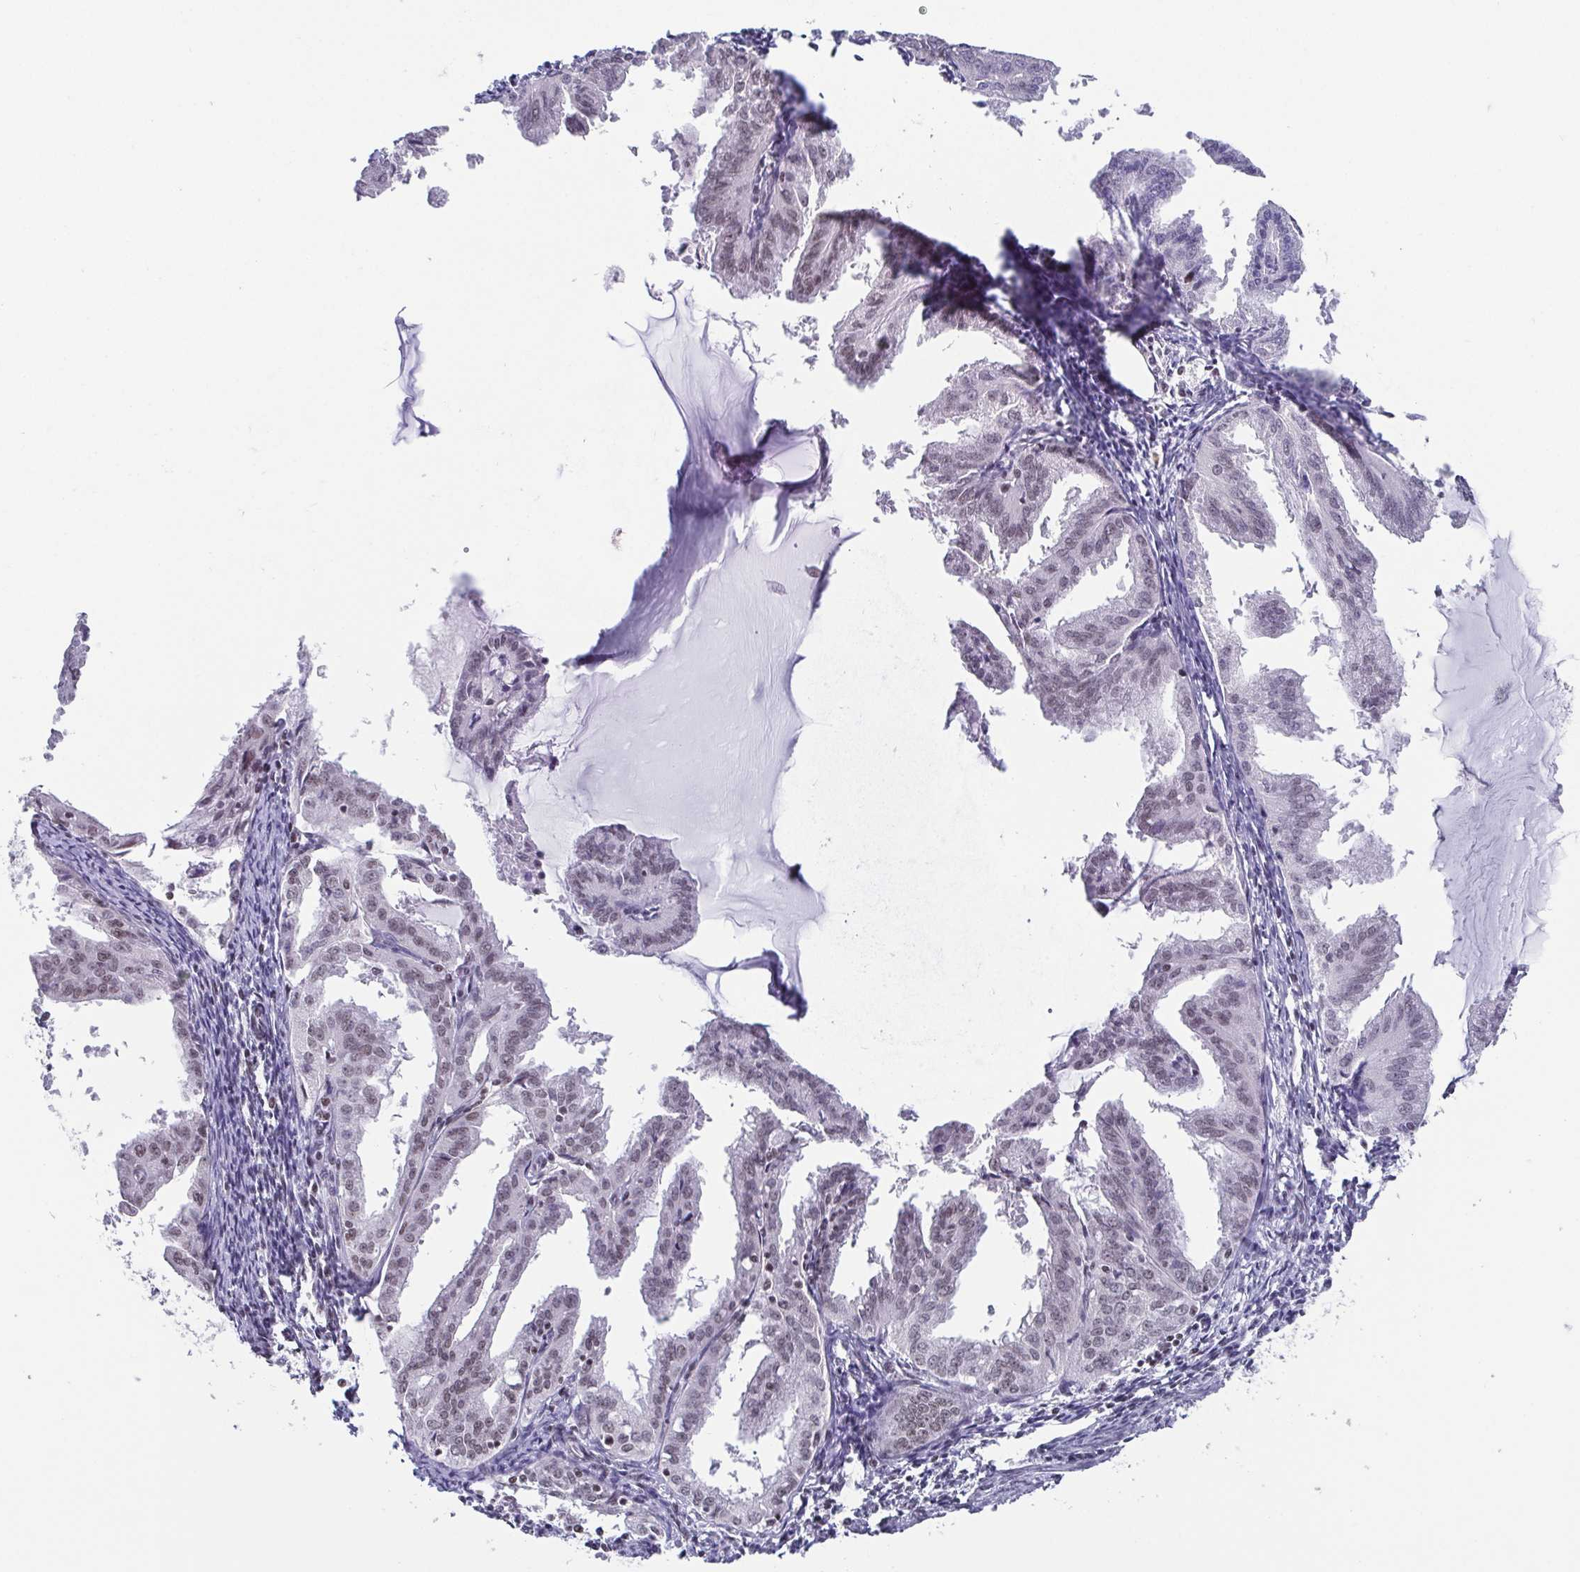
{"staining": {"intensity": "weak", "quantity": ">75%", "location": "nuclear"}, "tissue": "endometrial cancer", "cell_type": "Tumor cells", "image_type": "cancer", "snomed": [{"axis": "morphology", "description": "Adenocarcinoma, NOS"}, {"axis": "topography", "description": "Endometrium"}], "caption": "A high-resolution photomicrograph shows IHC staining of endometrial cancer, which reveals weak nuclear positivity in approximately >75% of tumor cells. Nuclei are stained in blue.", "gene": "CTCF", "patient": {"sex": "female", "age": 70}}